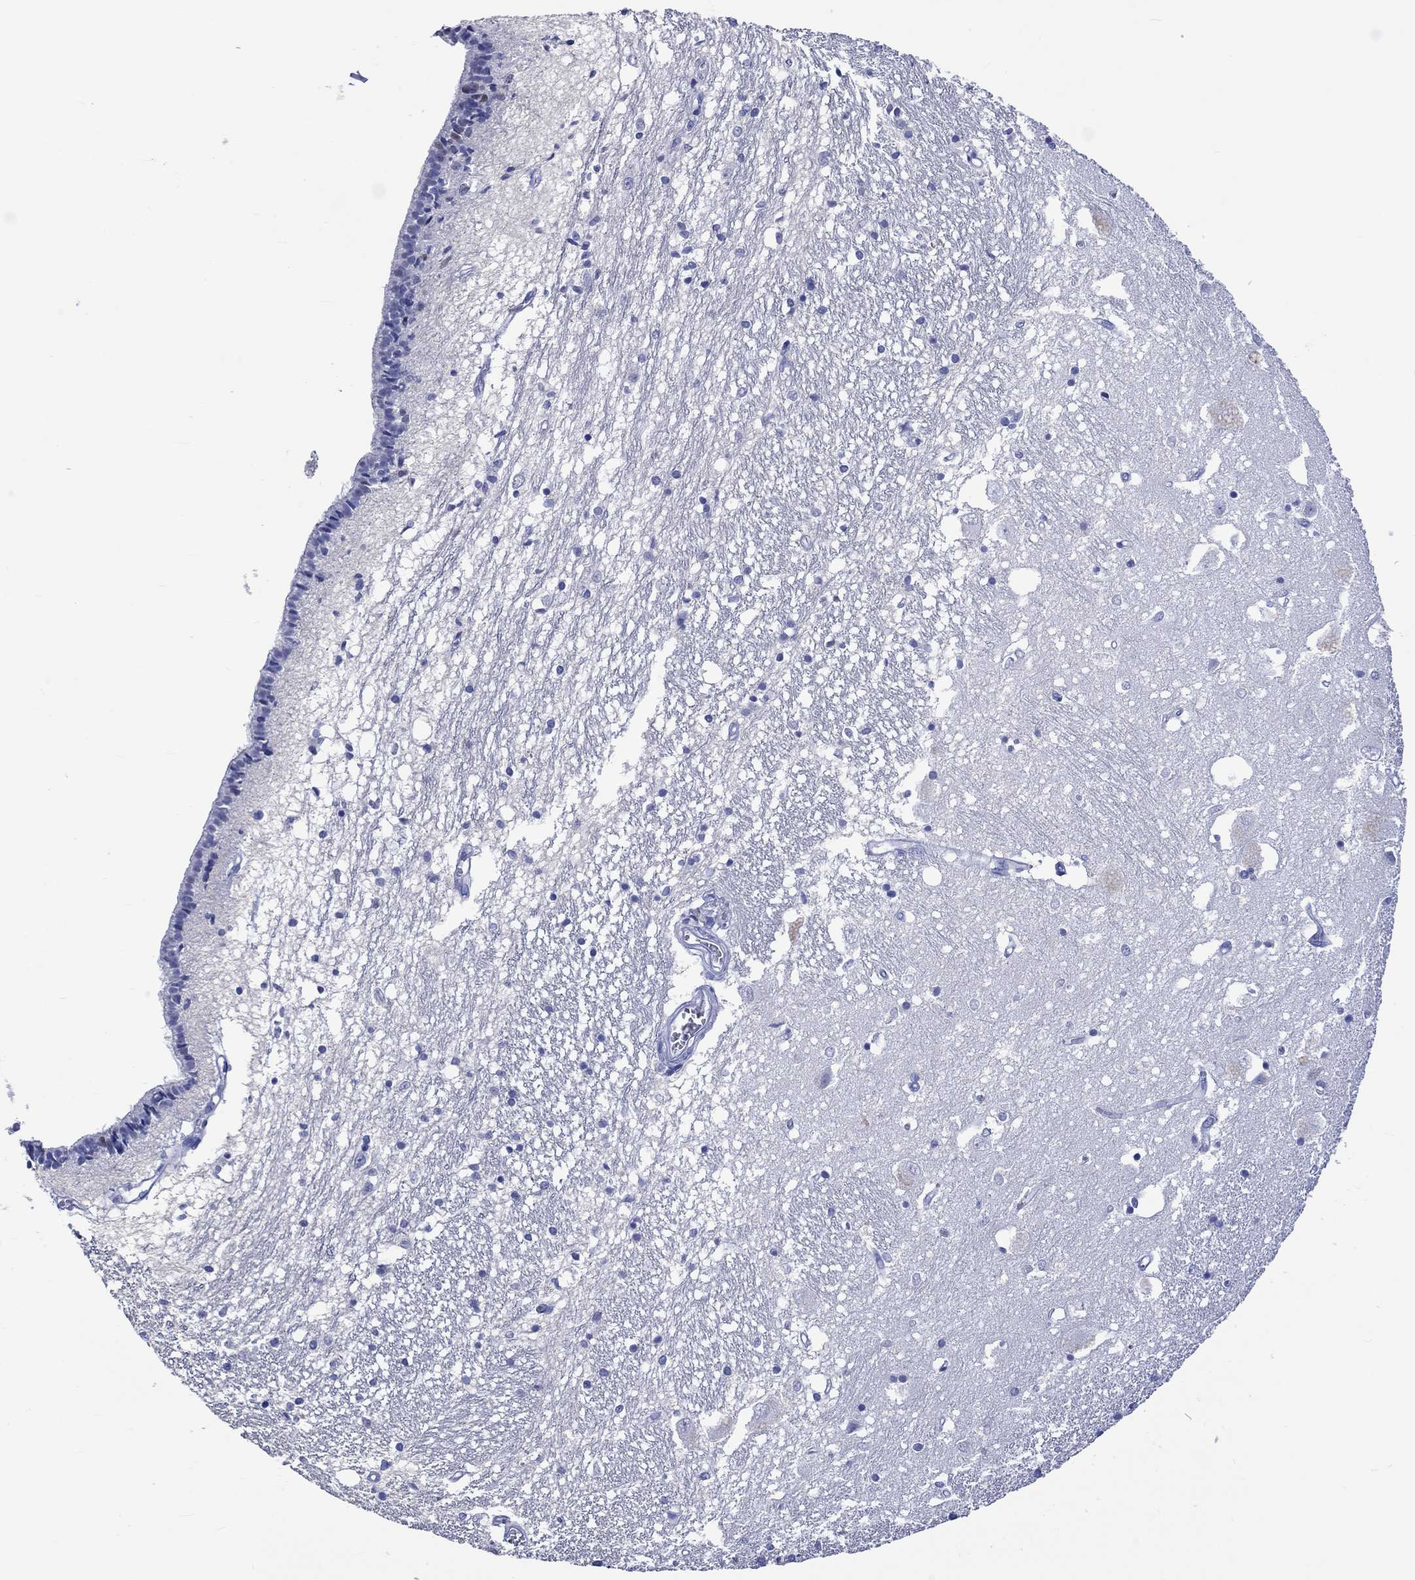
{"staining": {"intensity": "negative", "quantity": "none", "location": "none"}, "tissue": "caudate", "cell_type": "Glial cells", "image_type": "normal", "snomed": [{"axis": "morphology", "description": "Normal tissue, NOS"}, {"axis": "topography", "description": "Lateral ventricle wall"}], "caption": "Immunohistochemistry (IHC) of benign human caudate reveals no expression in glial cells. Brightfield microscopy of immunohistochemistry (IHC) stained with DAB (brown) and hematoxylin (blue), captured at high magnification.", "gene": "KLHL35", "patient": {"sex": "female", "age": 71}}